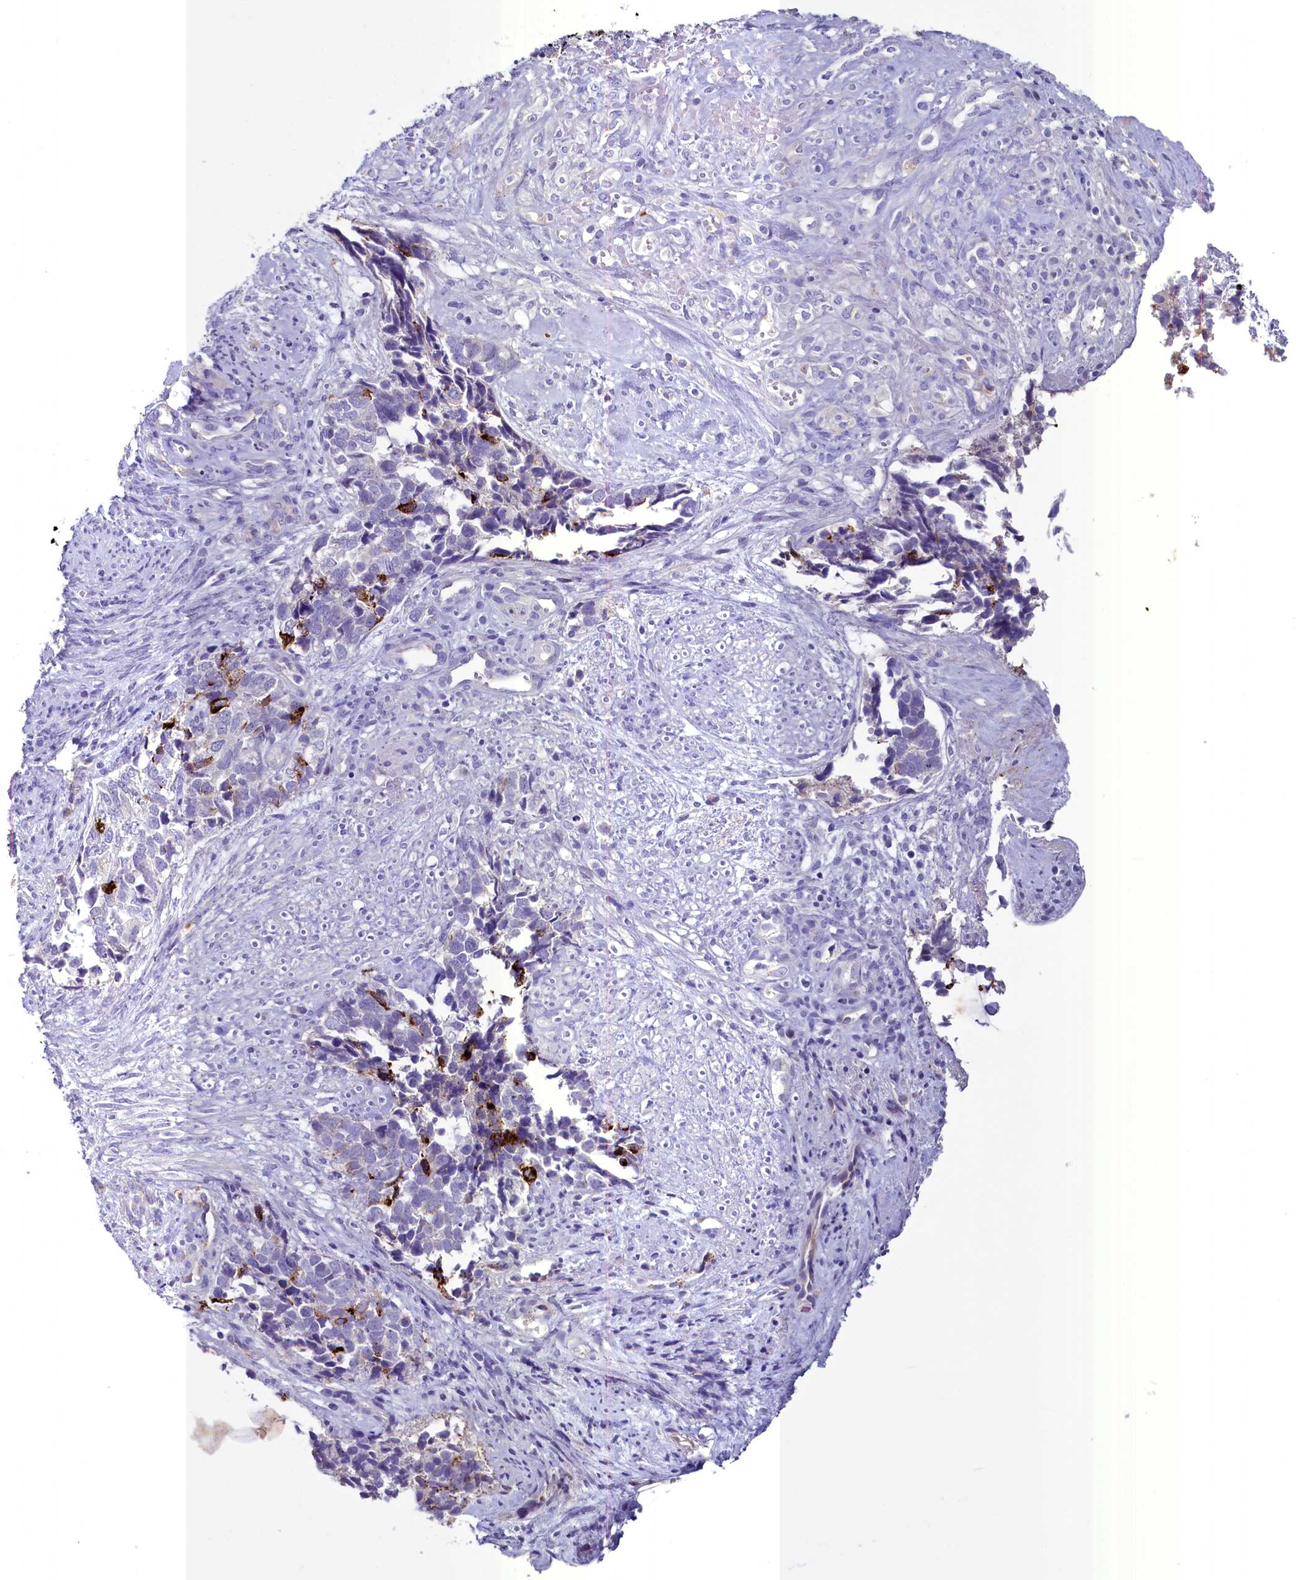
{"staining": {"intensity": "strong", "quantity": "<25%", "location": "cytoplasmic/membranous"}, "tissue": "cervical cancer", "cell_type": "Tumor cells", "image_type": "cancer", "snomed": [{"axis": "morphology", "description": "Squamous cell carcinoma, NOS"}, {"axis": "topography", "description": "Cervix"}], "caption": "Protein expression analysis of human cervical cancer reveals strong cytoplasmic/membranous expression in about <25% of tumor cells. (IHC, brightfield microscopy, high magnification).", "gene": "INSC", "patient": {"sex": "female", "age": 63}}